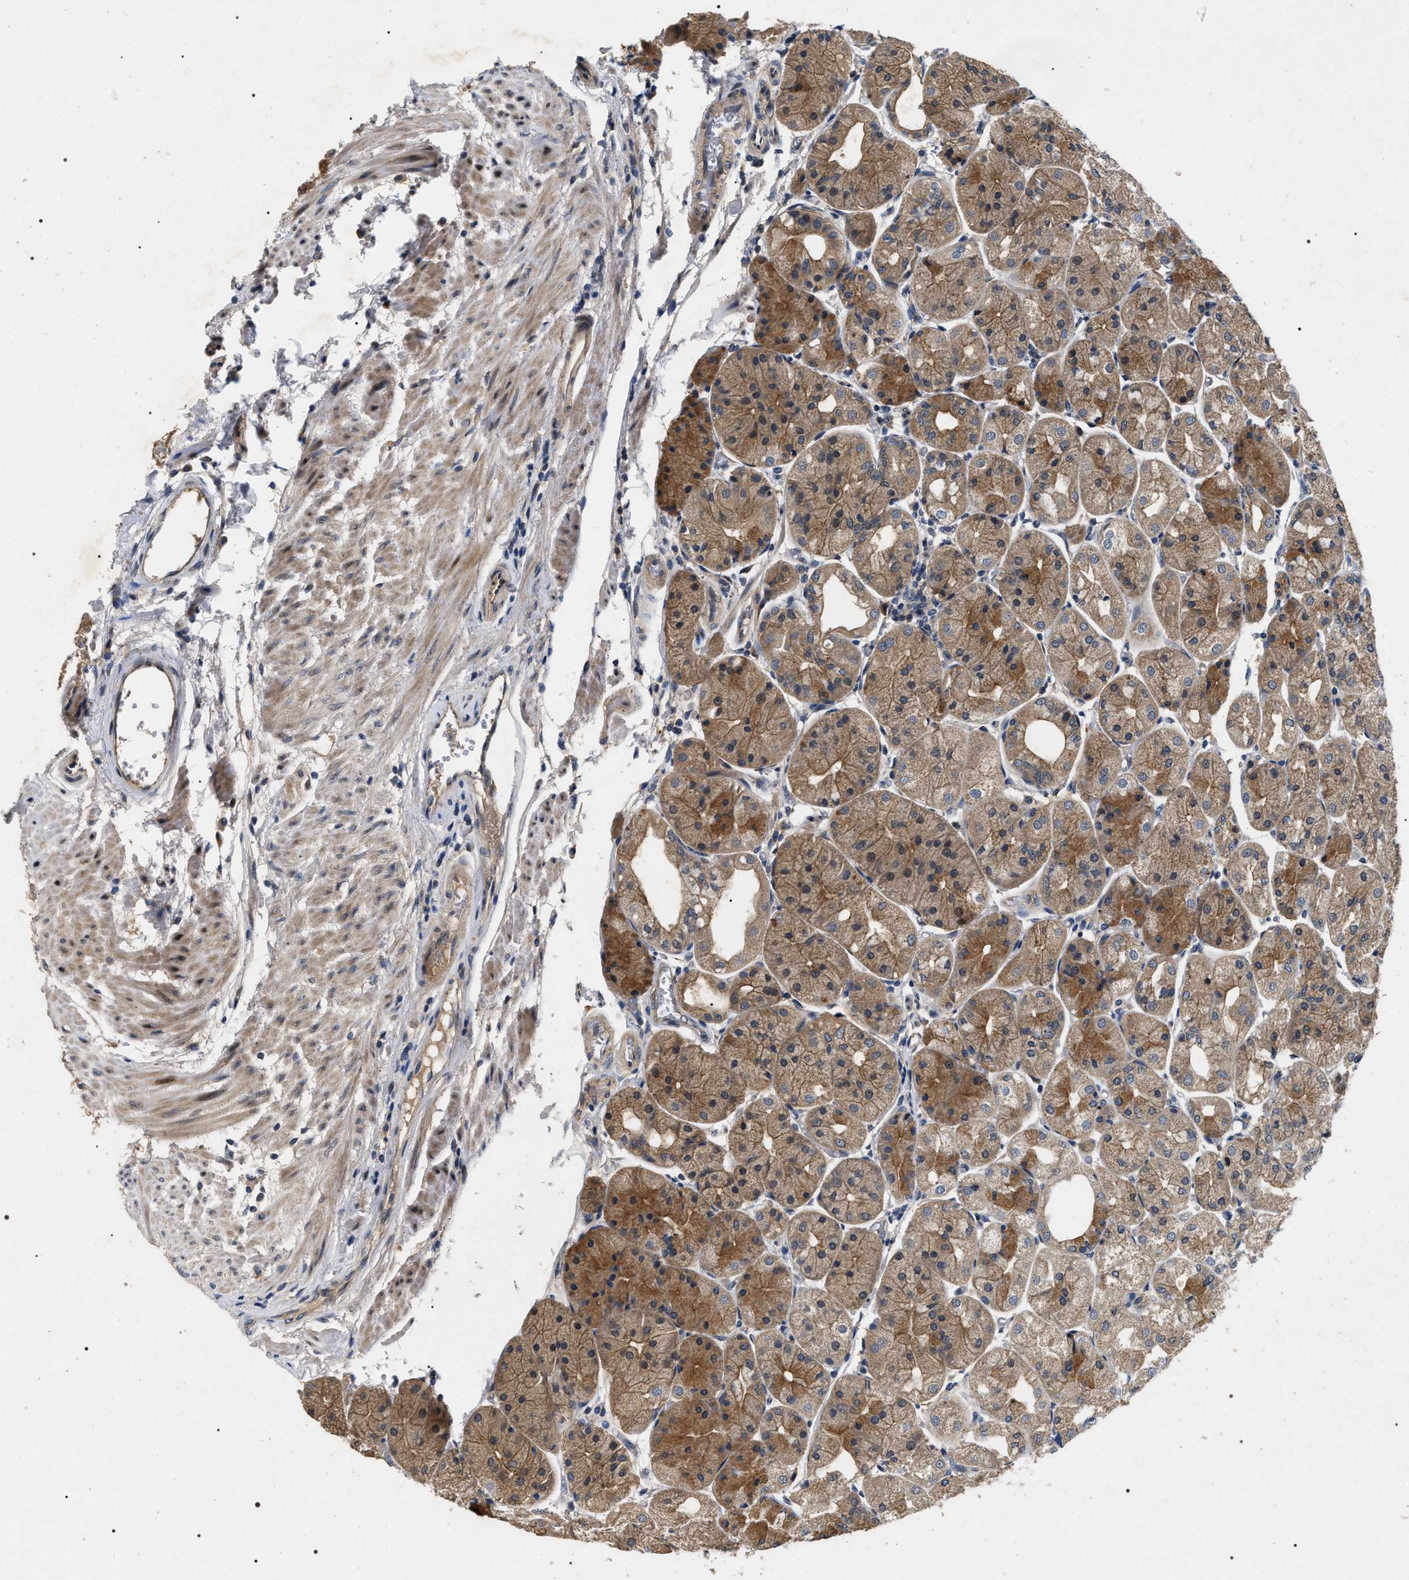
{"staining": {"intensity": "moderate", "quantity": ">75%", "location": "cytoplasmic/membranous"}, "tissue": "stomach", "cell_type": "Glandular cells", "image_type": "normal", "snomed": [{"axis": "morphology", "description": "Normal tissue, NOS"}, {"axis": "topography", "description": "Stomach, upper"}], "caption": "Immunohistochemical staining of normal human stomach reveals >75% levels of moderate cytoplasmic/membranous protein expression in approximately >75% of glandular cells.", "gene": "IFT81", "patient": {"sex": "male", "age": 72}}